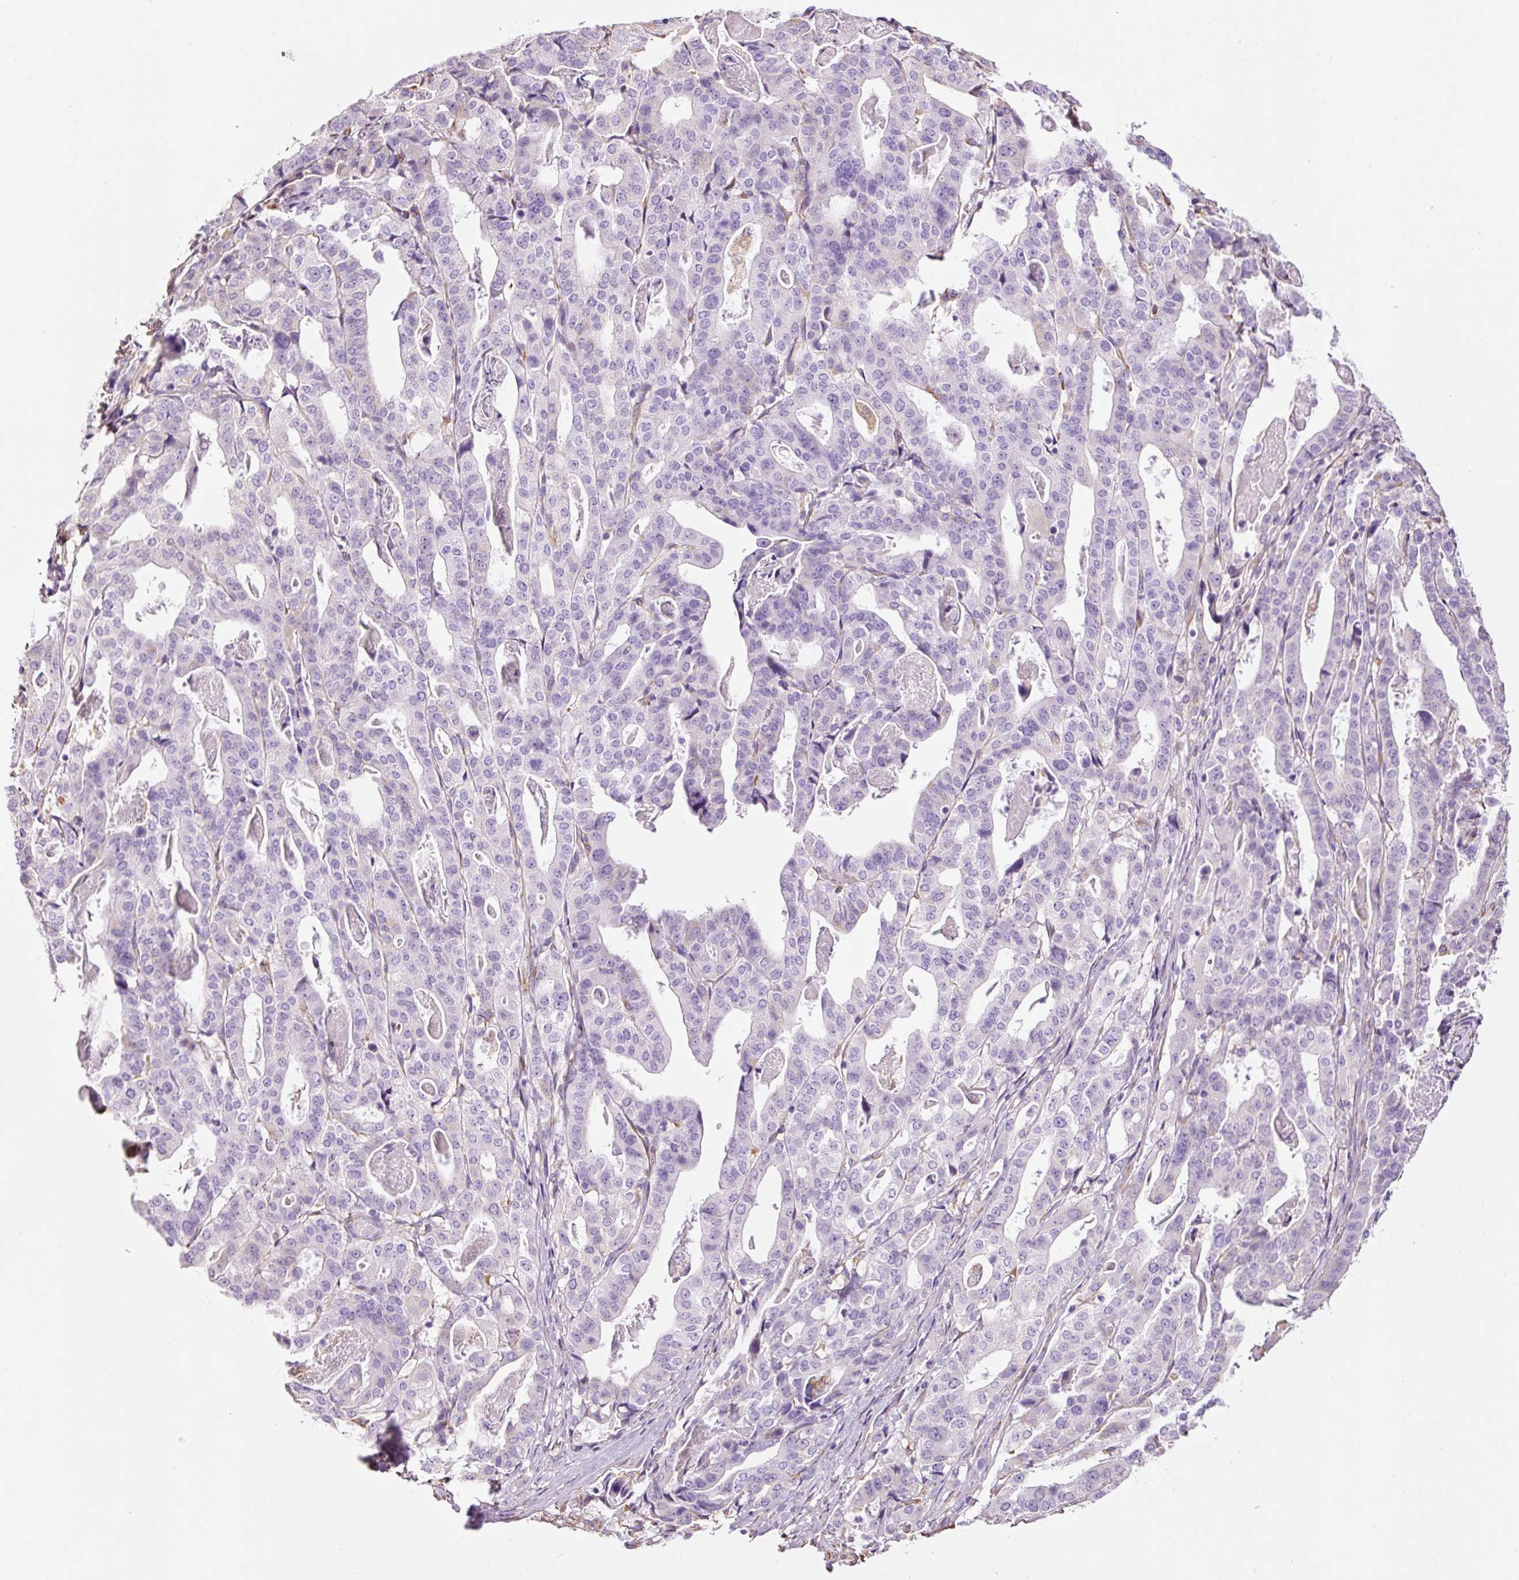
{"staining": {"intensity": "negative", "quantity": "none", "location": "none"}, "tissue": "stomach cancer", "cell_type": "Tumor cells", "image_type": "cancer", "snomed": [{"axis": "morphology", "description": "Adenocarcinoma, NOS"}, {"axis": "topography", "description": "Stomach"}], "caption": "Immunohistochemical staining of human stomach cancer (adenocarcinoma) exhibits no significant positivity in tumor cells.", "gene": "GCG", "patient": {"sex": "male", "age": 48}}